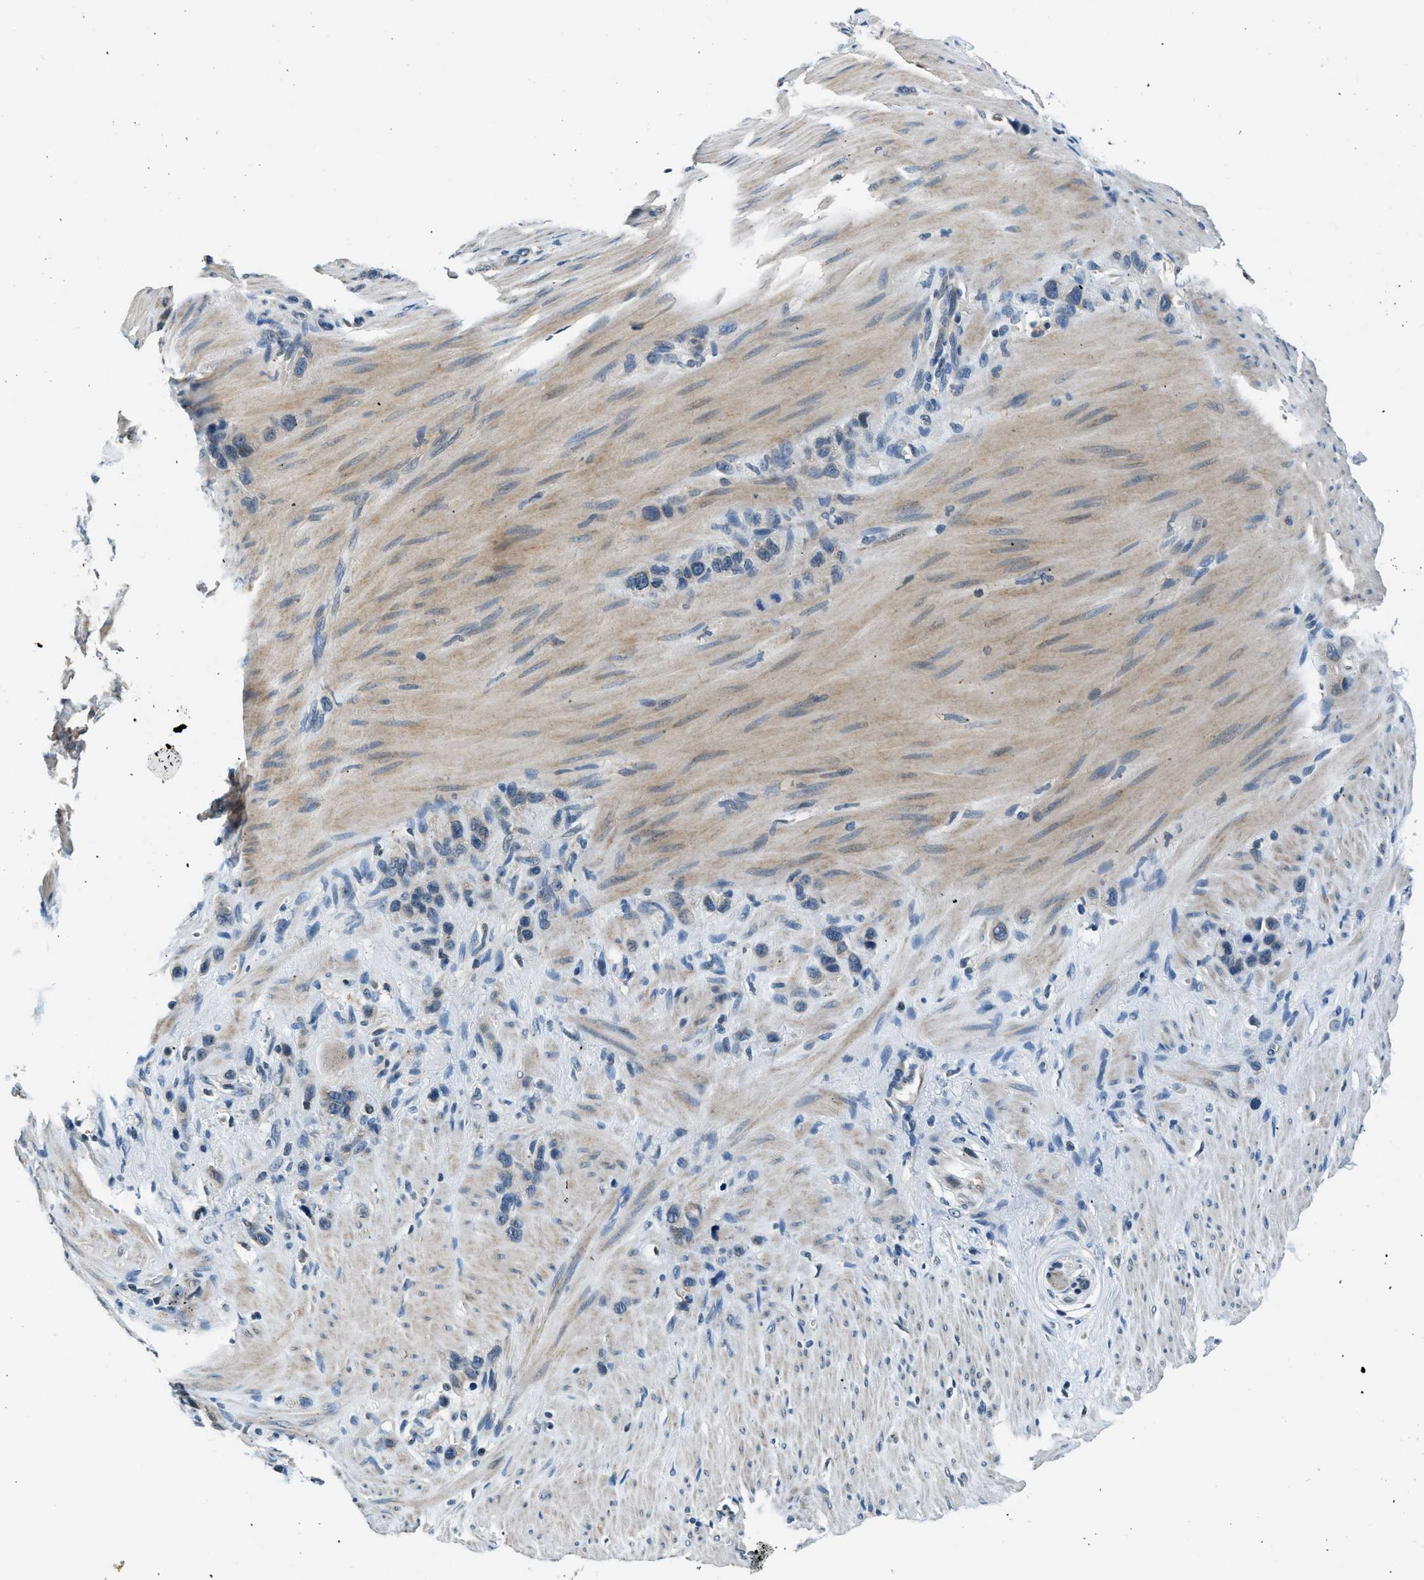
{"staining": {"intensity": "negative", "quantity": "none", "location": "none"}, "tissue": "stomach cancer", "cell_type": "Tumor cells", "image_type": "cancer", "snomed": [{"axis": "morphology", "description": "Adenocarcinoma, NOS"}, {"axis": "morphology", "description": "Adenocarcinoma, High grade"}, {"axis": "topography", "description": "Stomach, upper"}, {"axis": "topography", "description": "Stomach, lower"}], "caption": "This photomicrograph is of stomach high-grade adenocarcinoma stained with immunohistochemistry (IHC) to label a protein in brown with the nuclei are counter-stained blue. There is no expression in tumor cells. (DAB immunohistochemistry (IHC) with hematoxylin counter stain).", "gene": "NME8", "patient": {"sex": "female", "age": 65}}